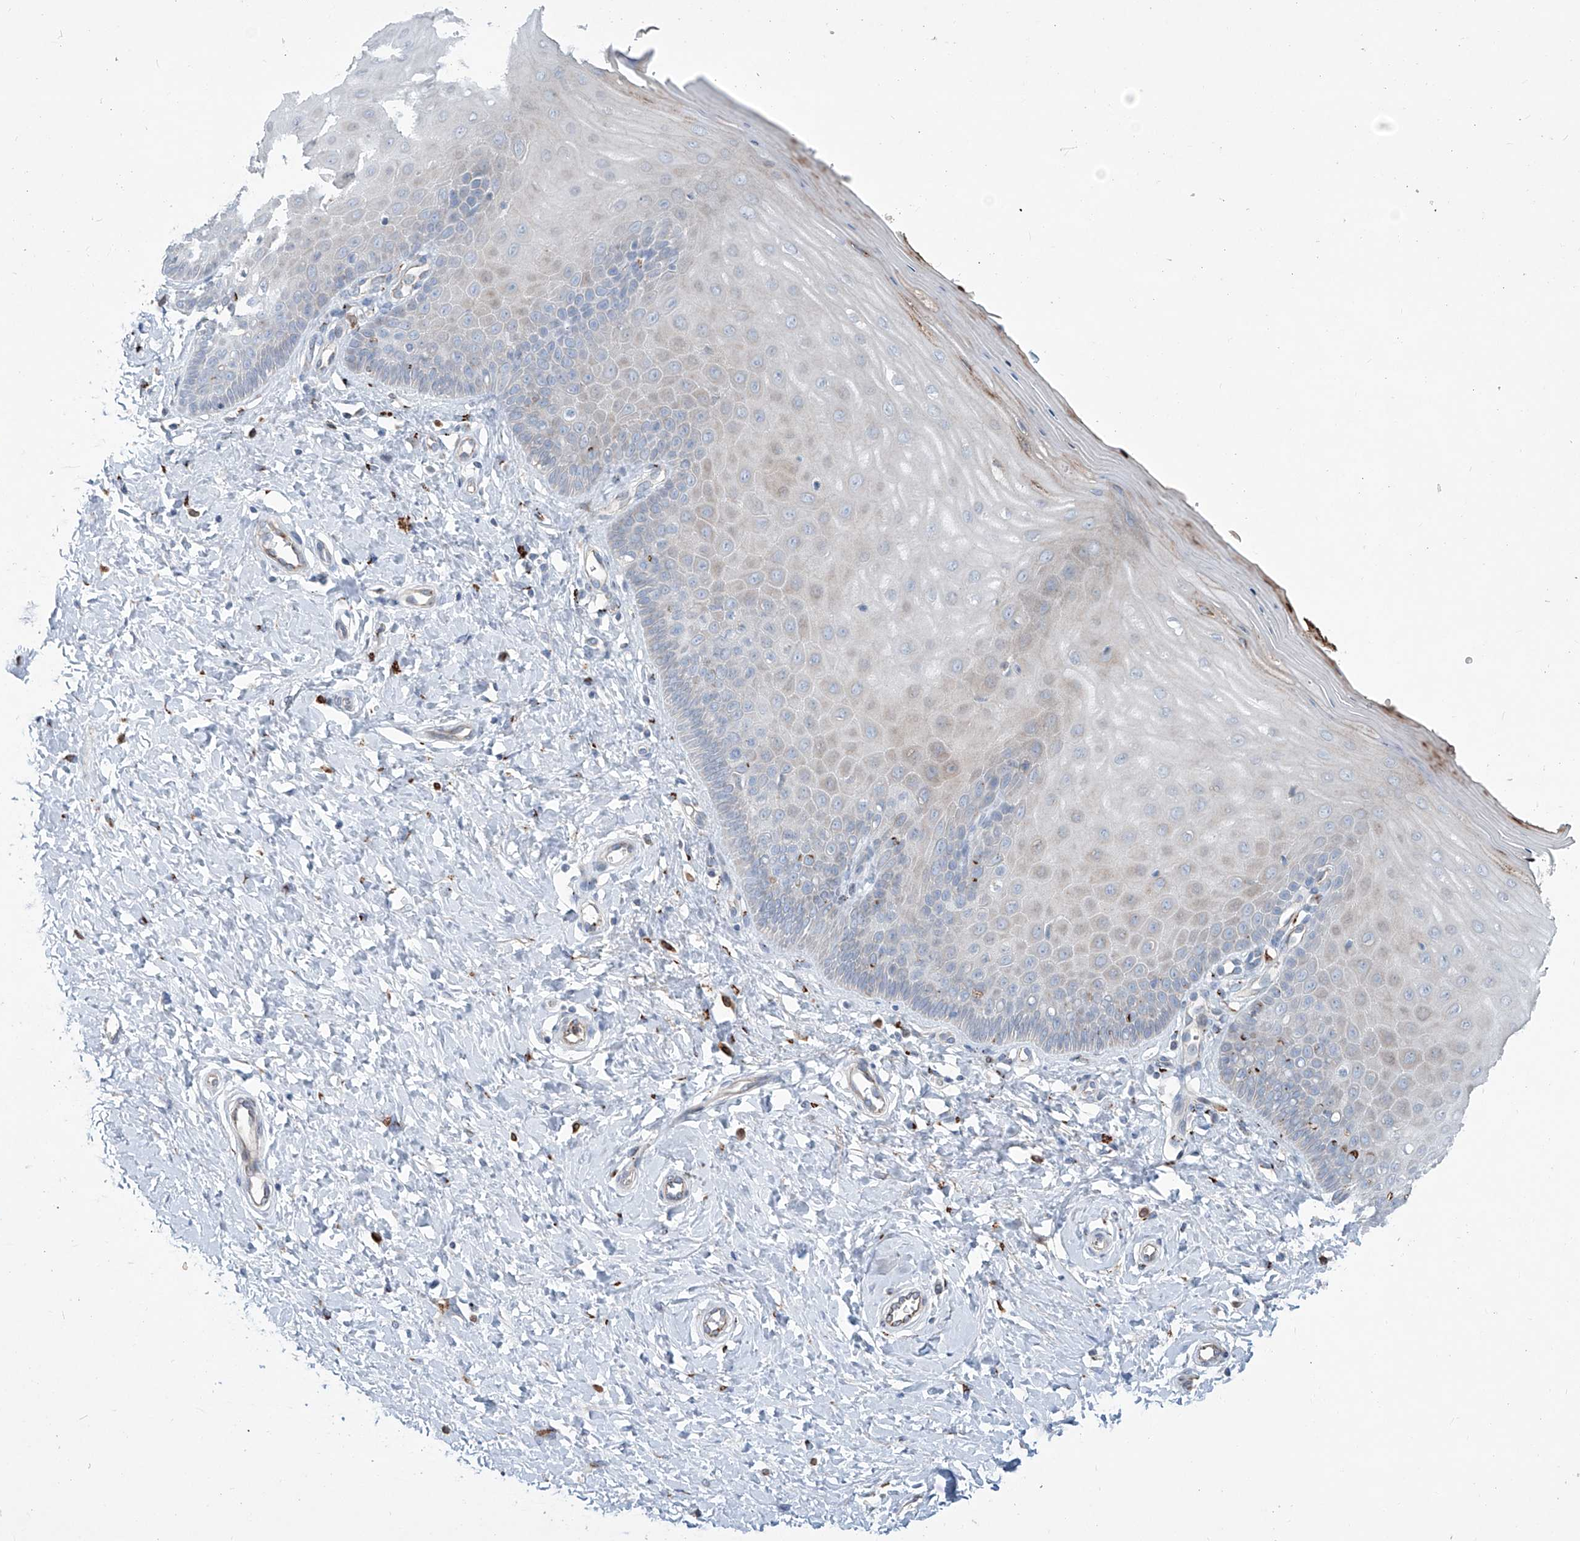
{"staining": {"intensity": "moderate", "quantity": ">75%", "location": "cytoplasmic/membranous"}, "tissue": "cervix", "cell_type": "Glandular cells", "image_type": "normal", "snomed": [{"axis": "morphology", "description": "Normal tissue, NOS"}, {"axis": "topography", "description": "Cervix"}], "caption": "IHC image of normal cervix: human cervix stained using immunohistochemistry (IHC) displays medium levels of moderate protein expression localized specifically in the cytoplasmic/membranous of glandular cells, appearing as a cytoplasmic/membranous brown color.", "gene": "CDH5", "patient": {"sex": "female", "age": 55}}